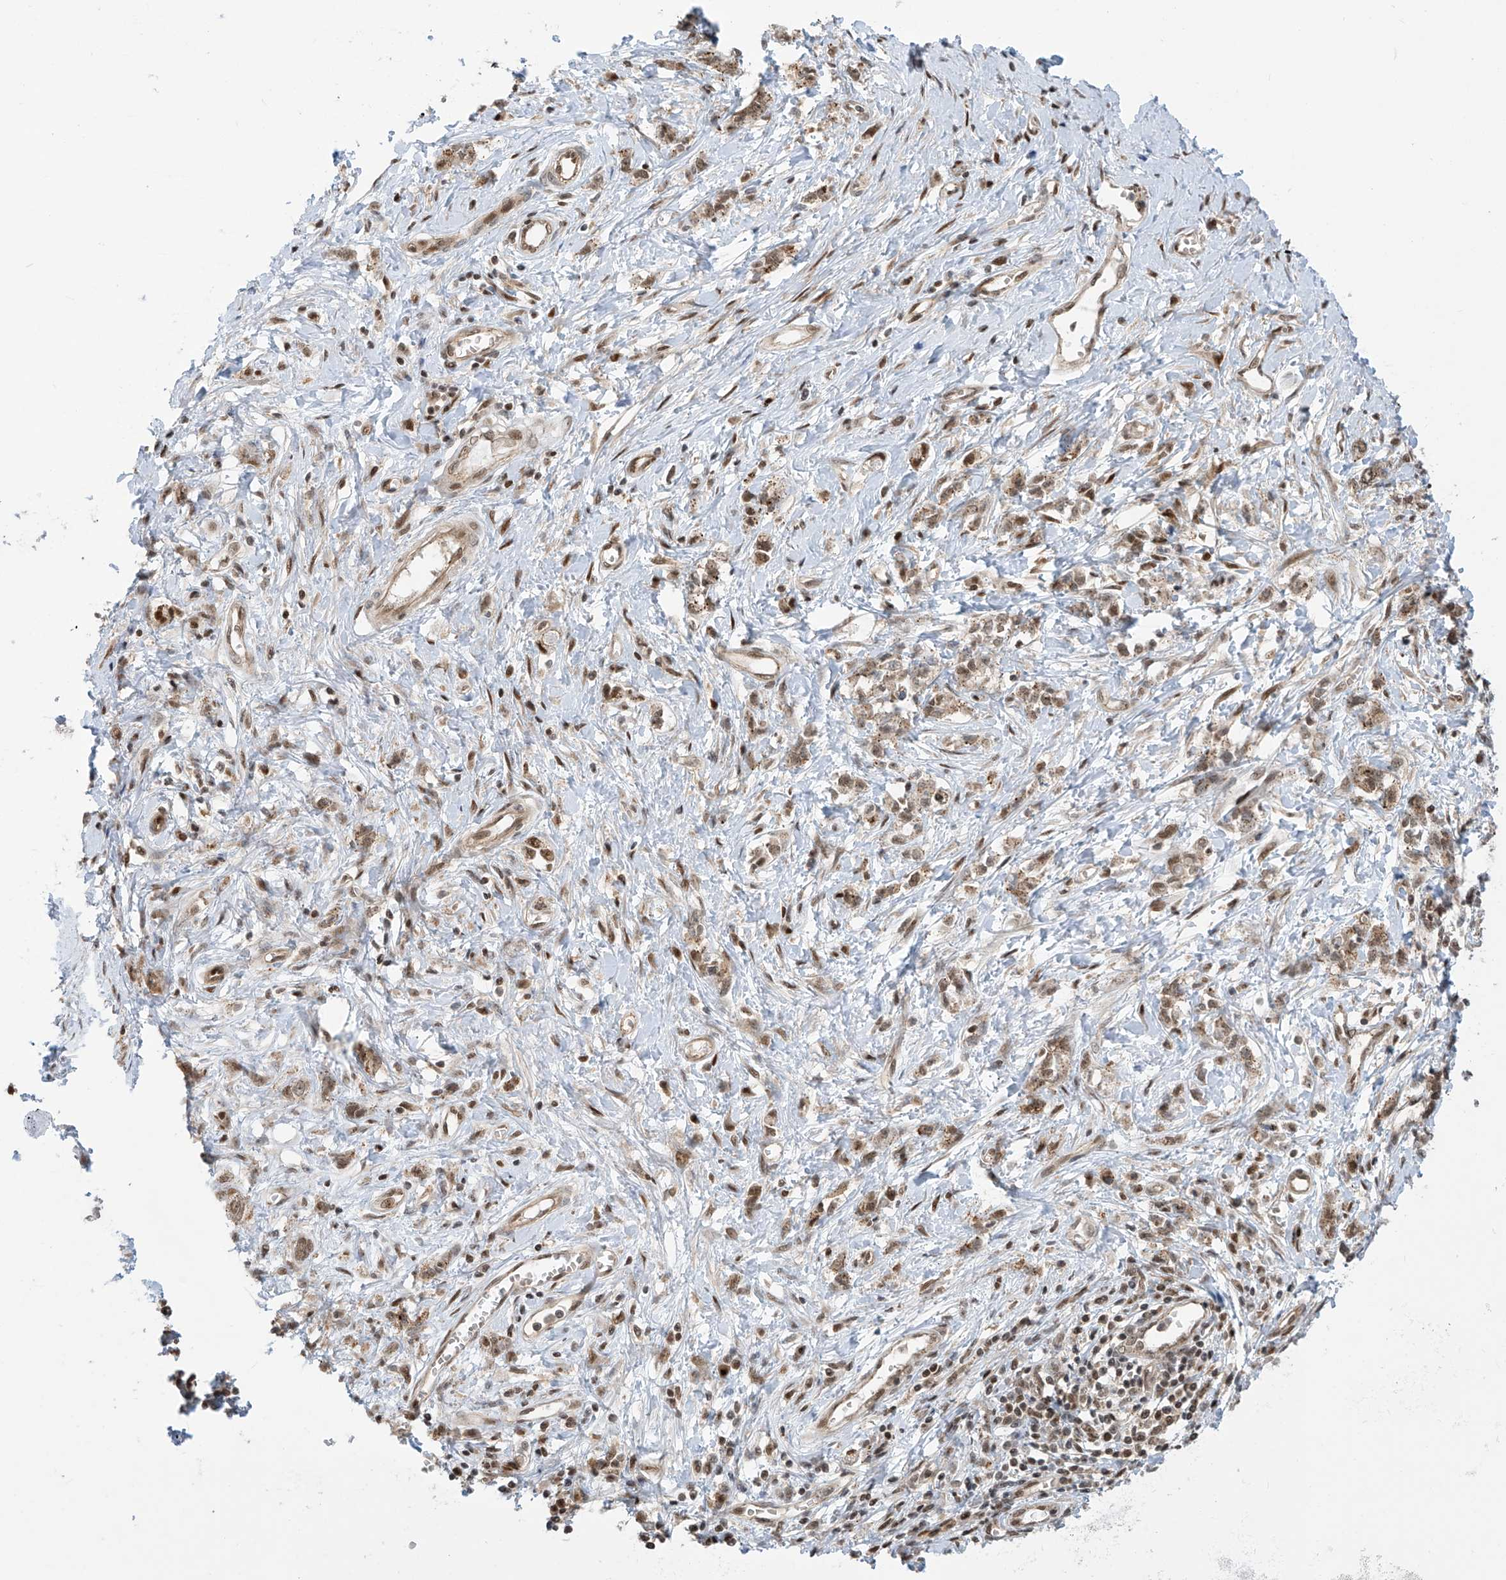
{"staining": {"intensity": "moderate", "quantity": ">75%", "location": "cytoplasmic/membranous,nuclear"}, "tissue": "stomach cancer", "cell_type": "Tumor cells", "image_type": "cancer", "snomed": [{"axis": "morphology", "description": "Adenocarcinoma, NOS"}, {"axis": "topography", "description": "Stomach"}], "caption": "This histopathology image displays stomach cancer (adenocarcinoma) stained with IHC to label a protein in brown. The cytoplasmic/membranous and nuclear of tumor cells show moderate positivity for the protein. Nuclei are counter-stained blue.", "gene": "LAGE3", "patient": {"sex": "female", "age": 76}}